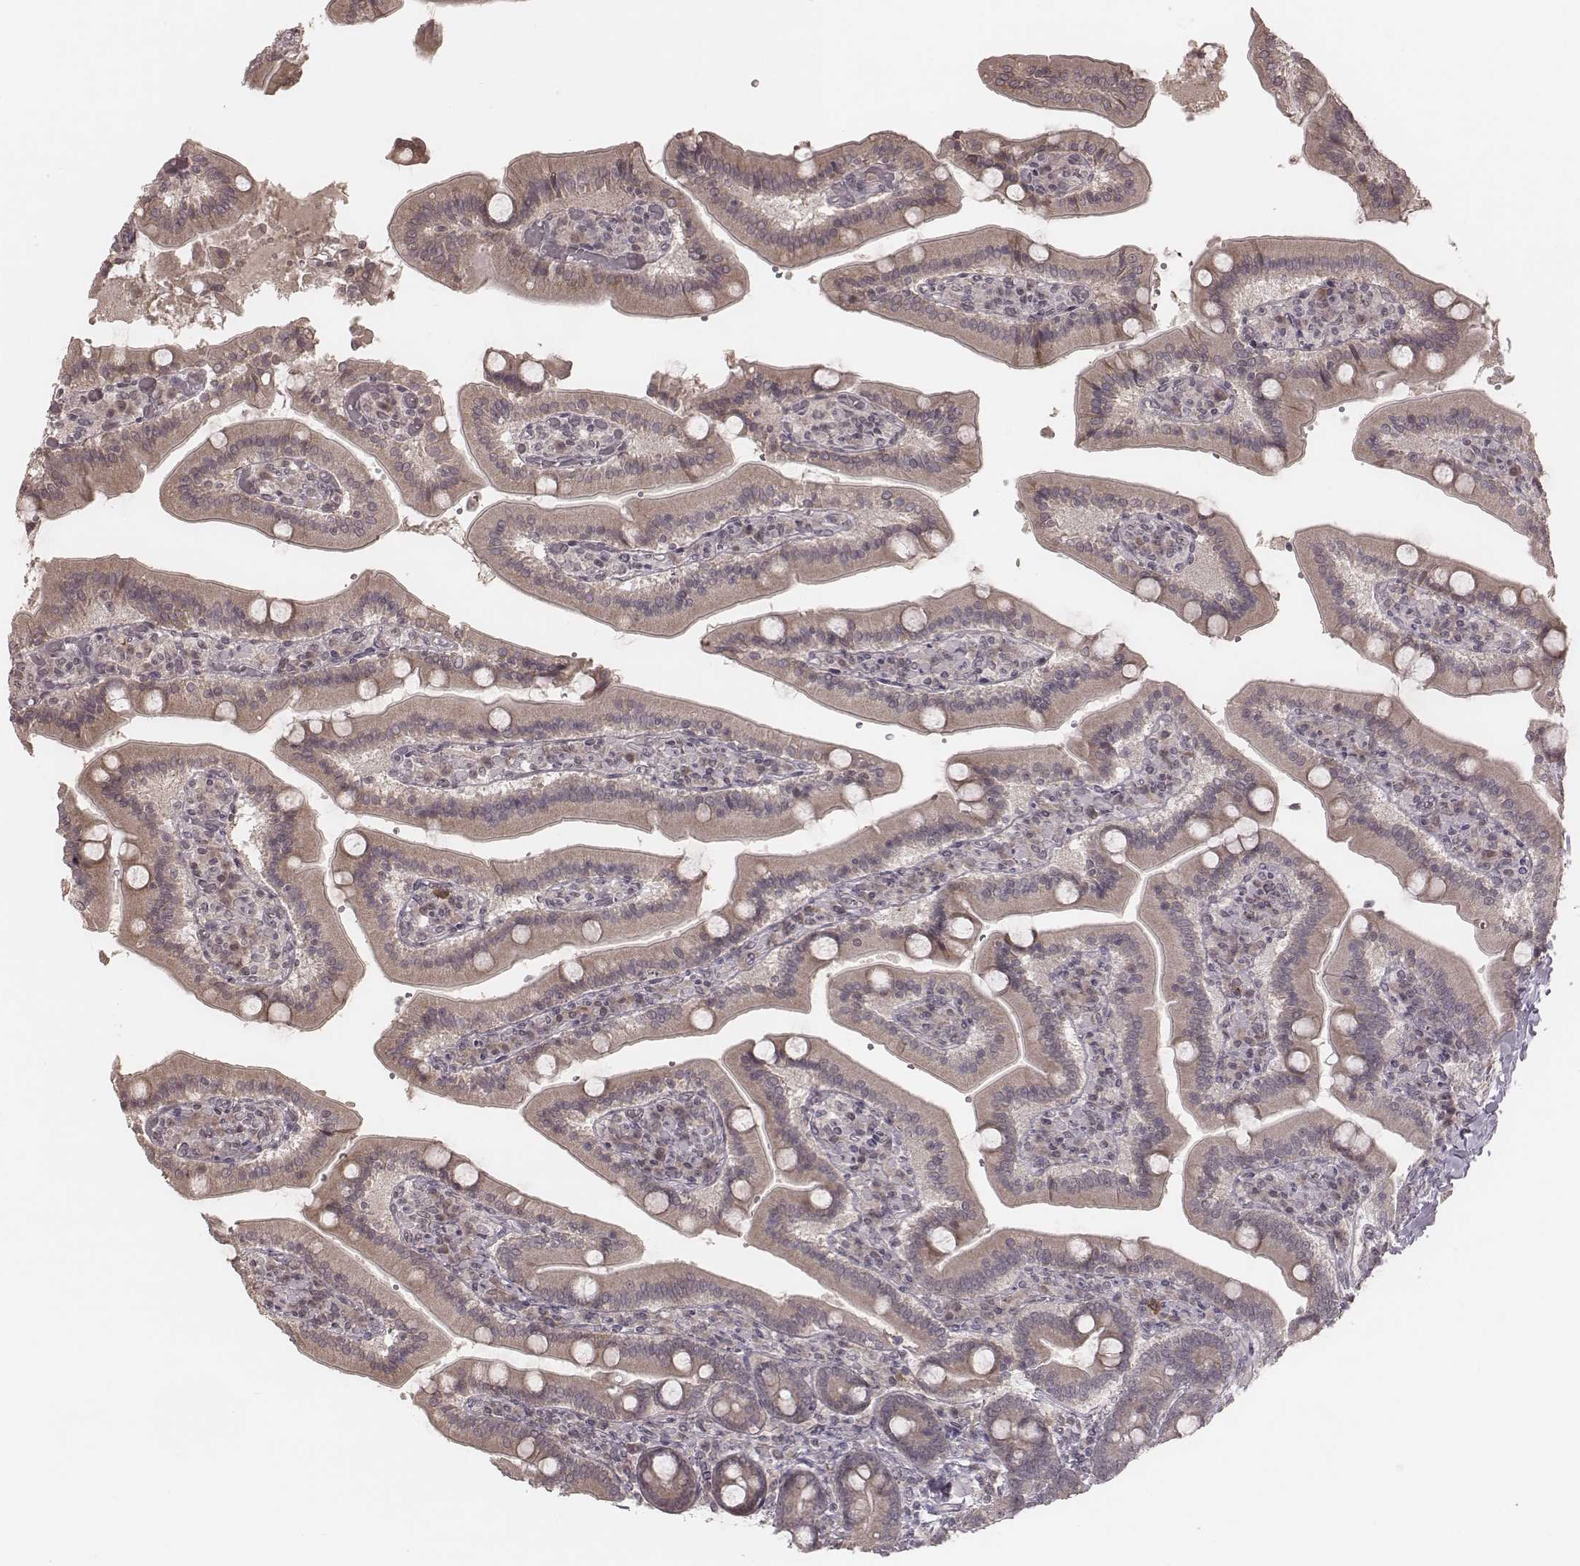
{"staining": {"intensity": "weak", "quantity": "<25%", "location": "cytoplasmic/membranous"}, "tissue": "duodenum", "cell_type": "Glandular cells", "image_type": "normal", "snomed": [{"axis": "morphology", "description": "Normal tissue, NOS"}, {"axis": "topography", "description": "Duodenum"}], "caption": "DAB (3,3'-diaminobenzidine) immunohistochemical staining of unremarkable human duodenum demonstrates no significant expression in glandular cells. (DAB immunohistochemistry with hematoxylin counter stain).", "gene": "IL5", "patient": {"sex": "female", "age": 62}}